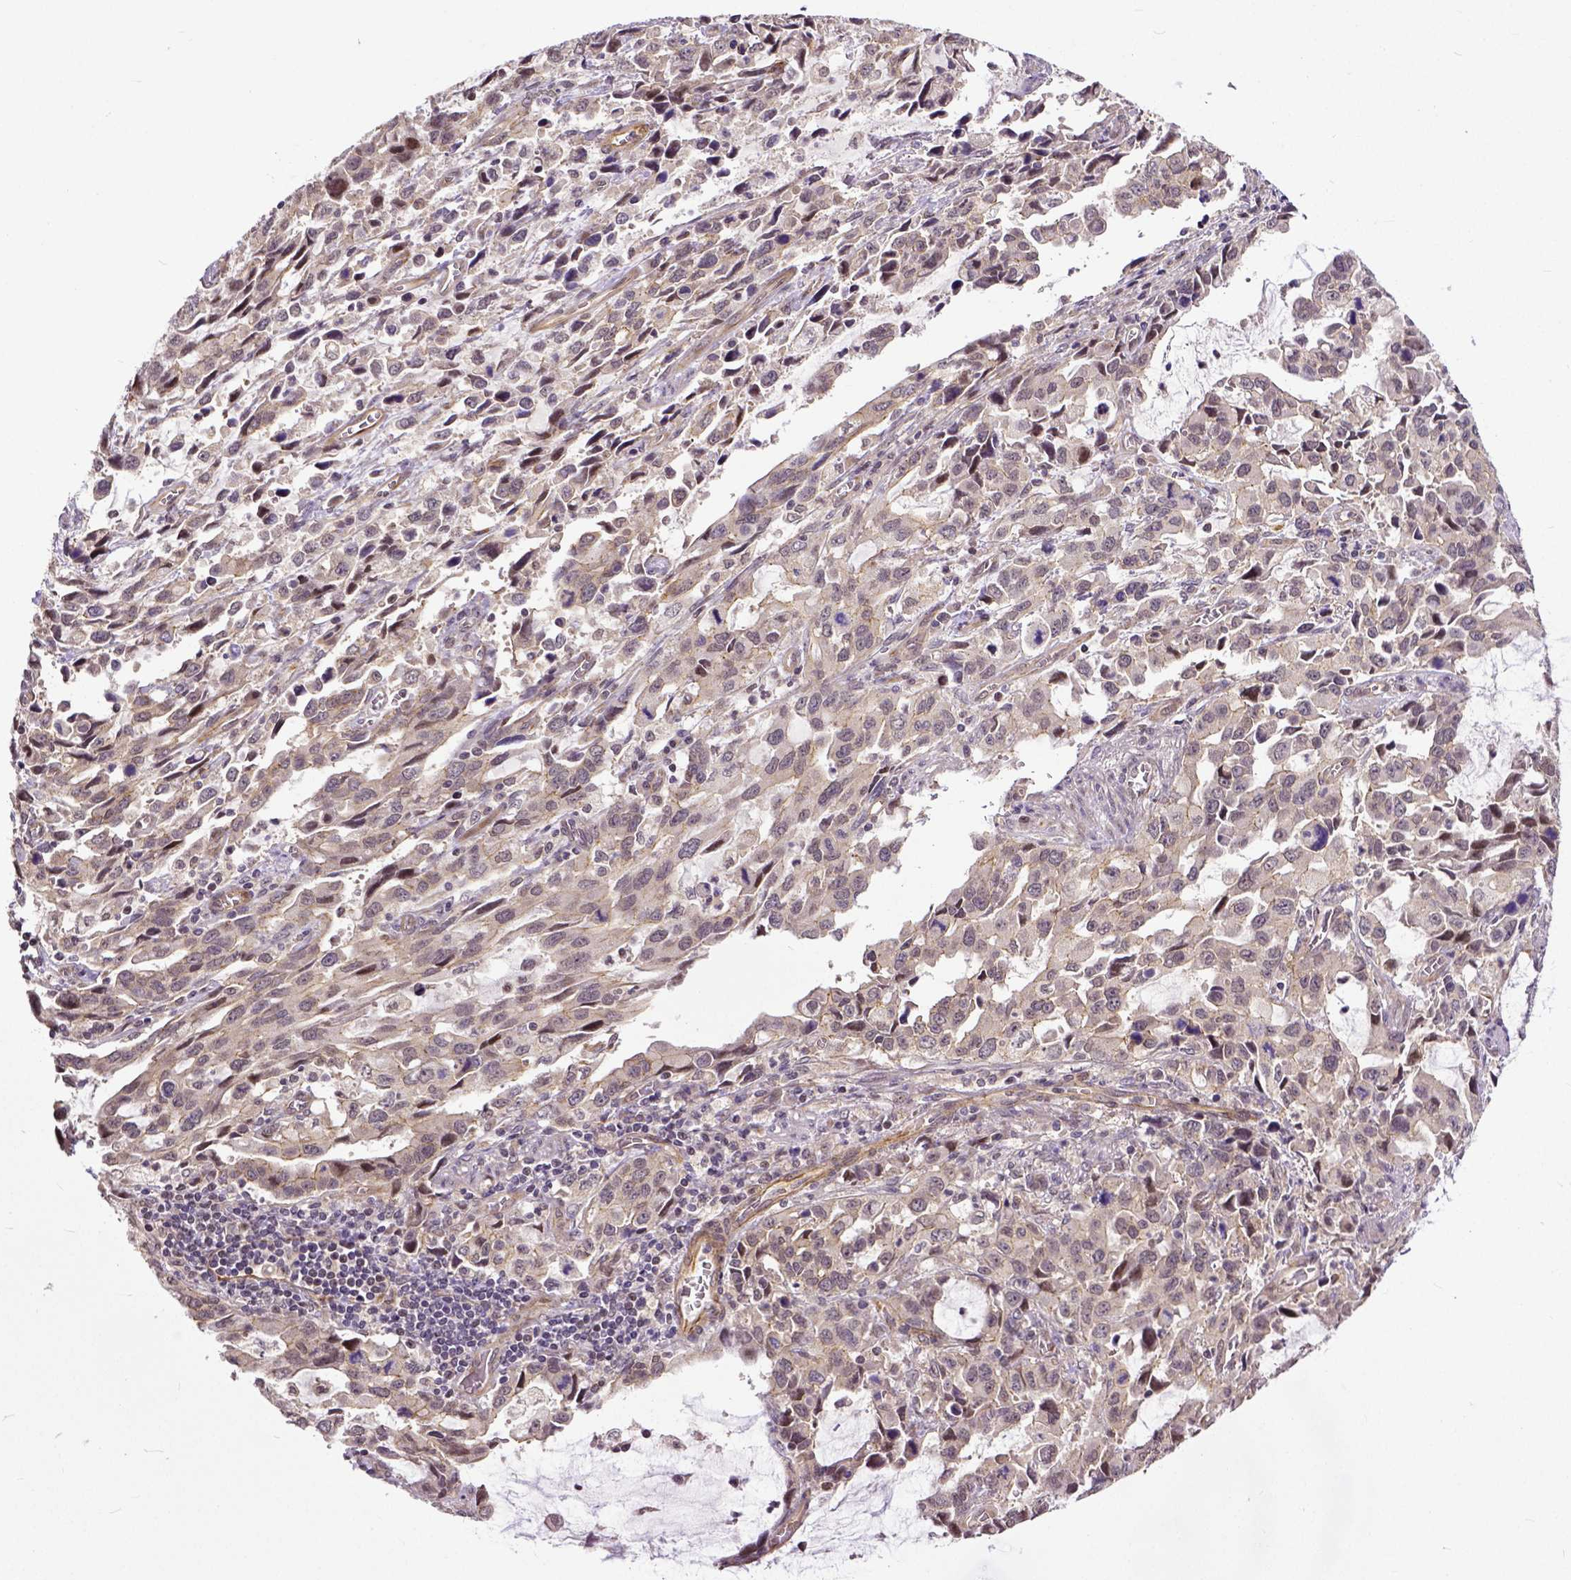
{"staining": {"intensity": "weak", "quantity": "25%-75%", "location": "cytoplasmic/membranous"}, "tissue": "stomach cancer", "cell_type": "Tumor cells", "image_type": "cancer", "snomed": [{"axis": "morphology", "description": "Adenocarcinoma, NOS"}, {"axis": "topography", "description": "Stomach, upper"}], "caption": "IHC photomicrograph of human adenocarcinoma (stomach) stained for a protein (brown), which exhibits low levels of weak cytoplasmic/membranous expression in approximately 25%-75% of tumor cells.", "gene": "DICER1", "patient": {"sex": "male", "age": 85}}